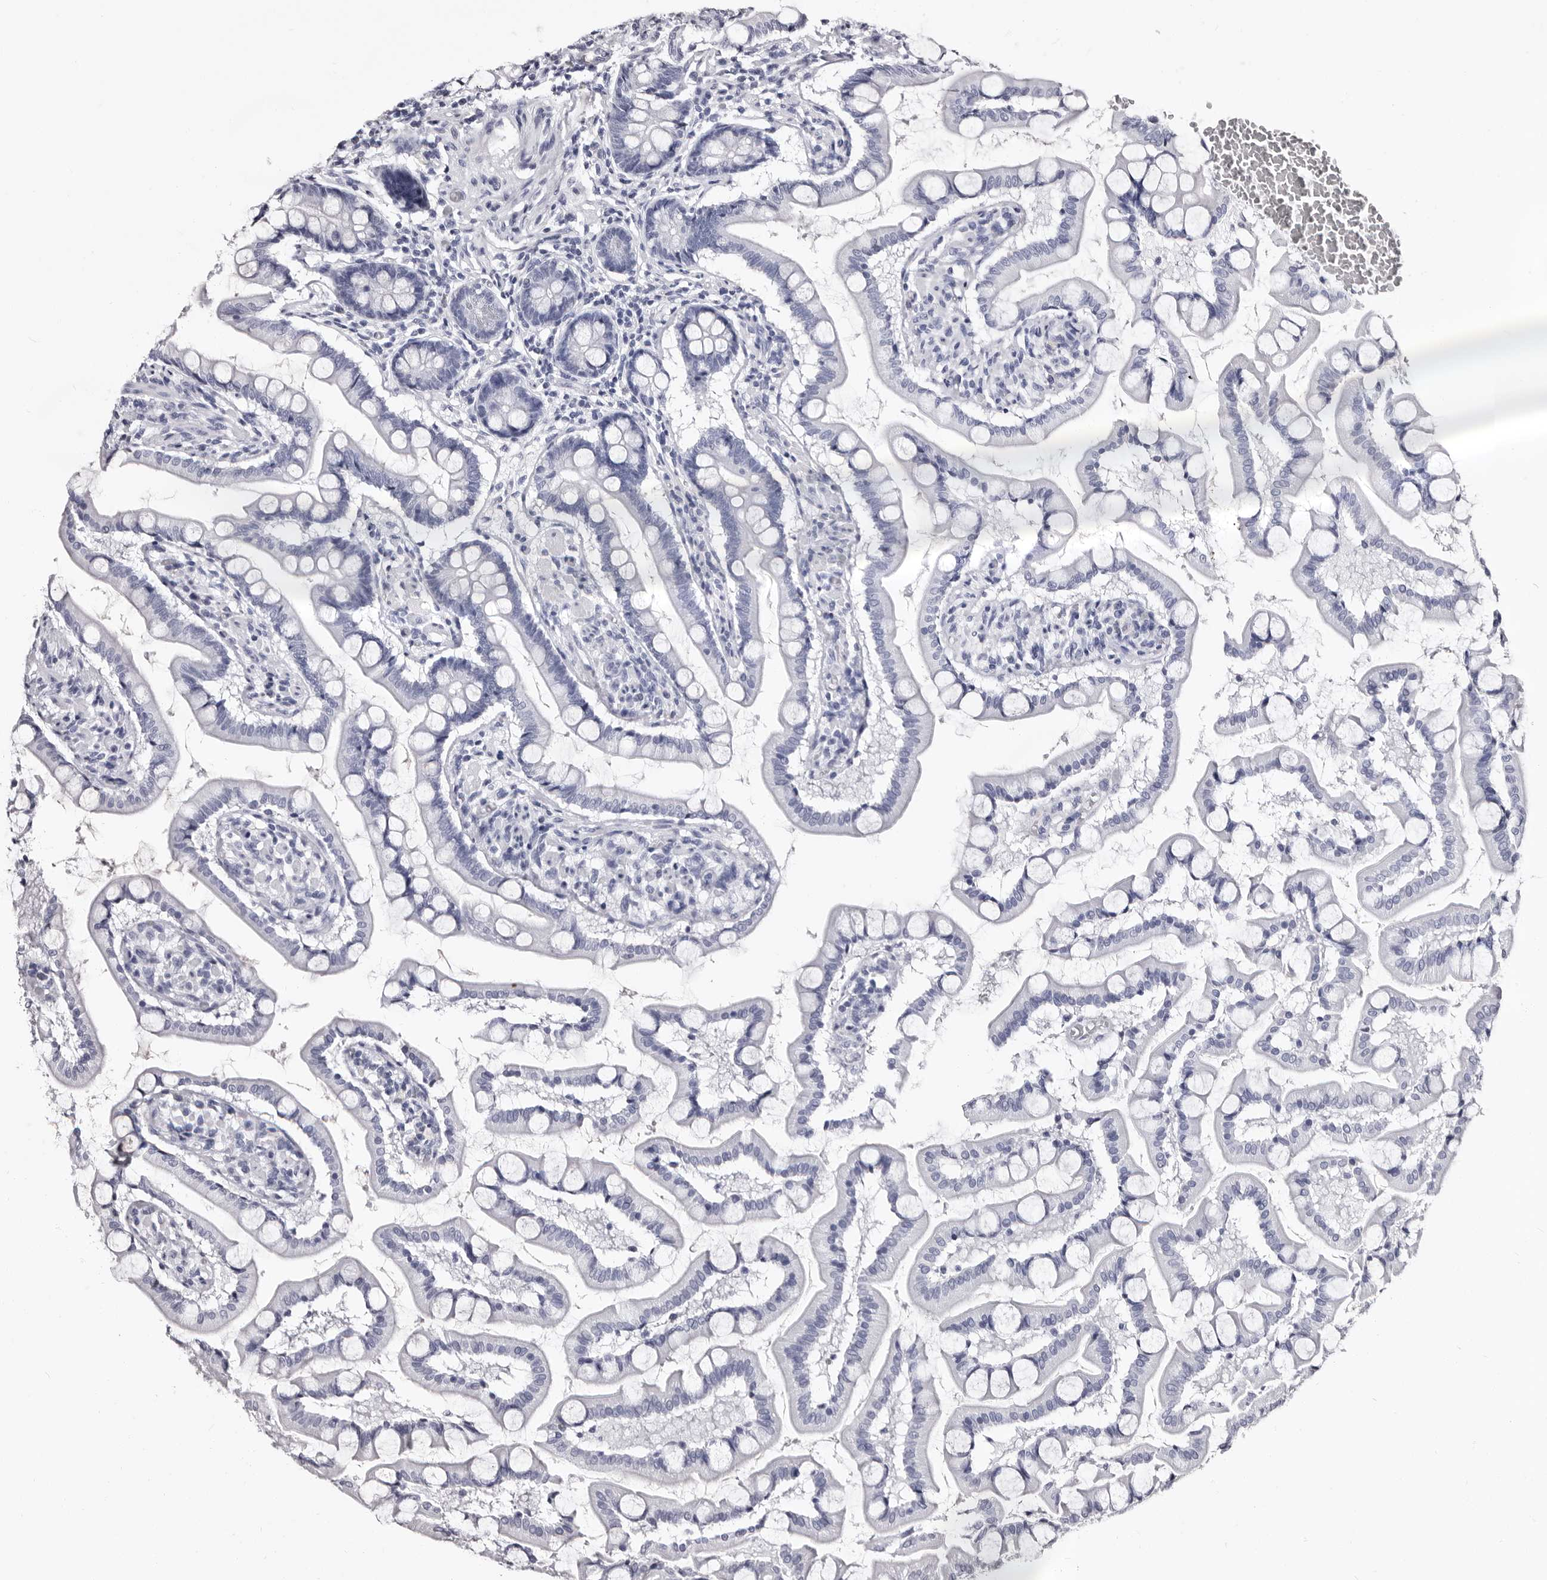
{"staining": {"intensity": "negative", "quantity": "none", "location": "none"}, "tissue": "small intestine", "cell_type": "Glandular cells", "image_type": "normal", "snomed": [{"axis": "morphology", "description": "Normal tissue, NOS"}, {"axis": "topography", "description": "Small intestine"}], "caption": "This is a micrograph of immunohistochemistry (IHC) staining of normal small intestine, which shows no positivity in glandular cells.", "gene": "BPGM", "patient": {"sex": "male", "age": 41}}